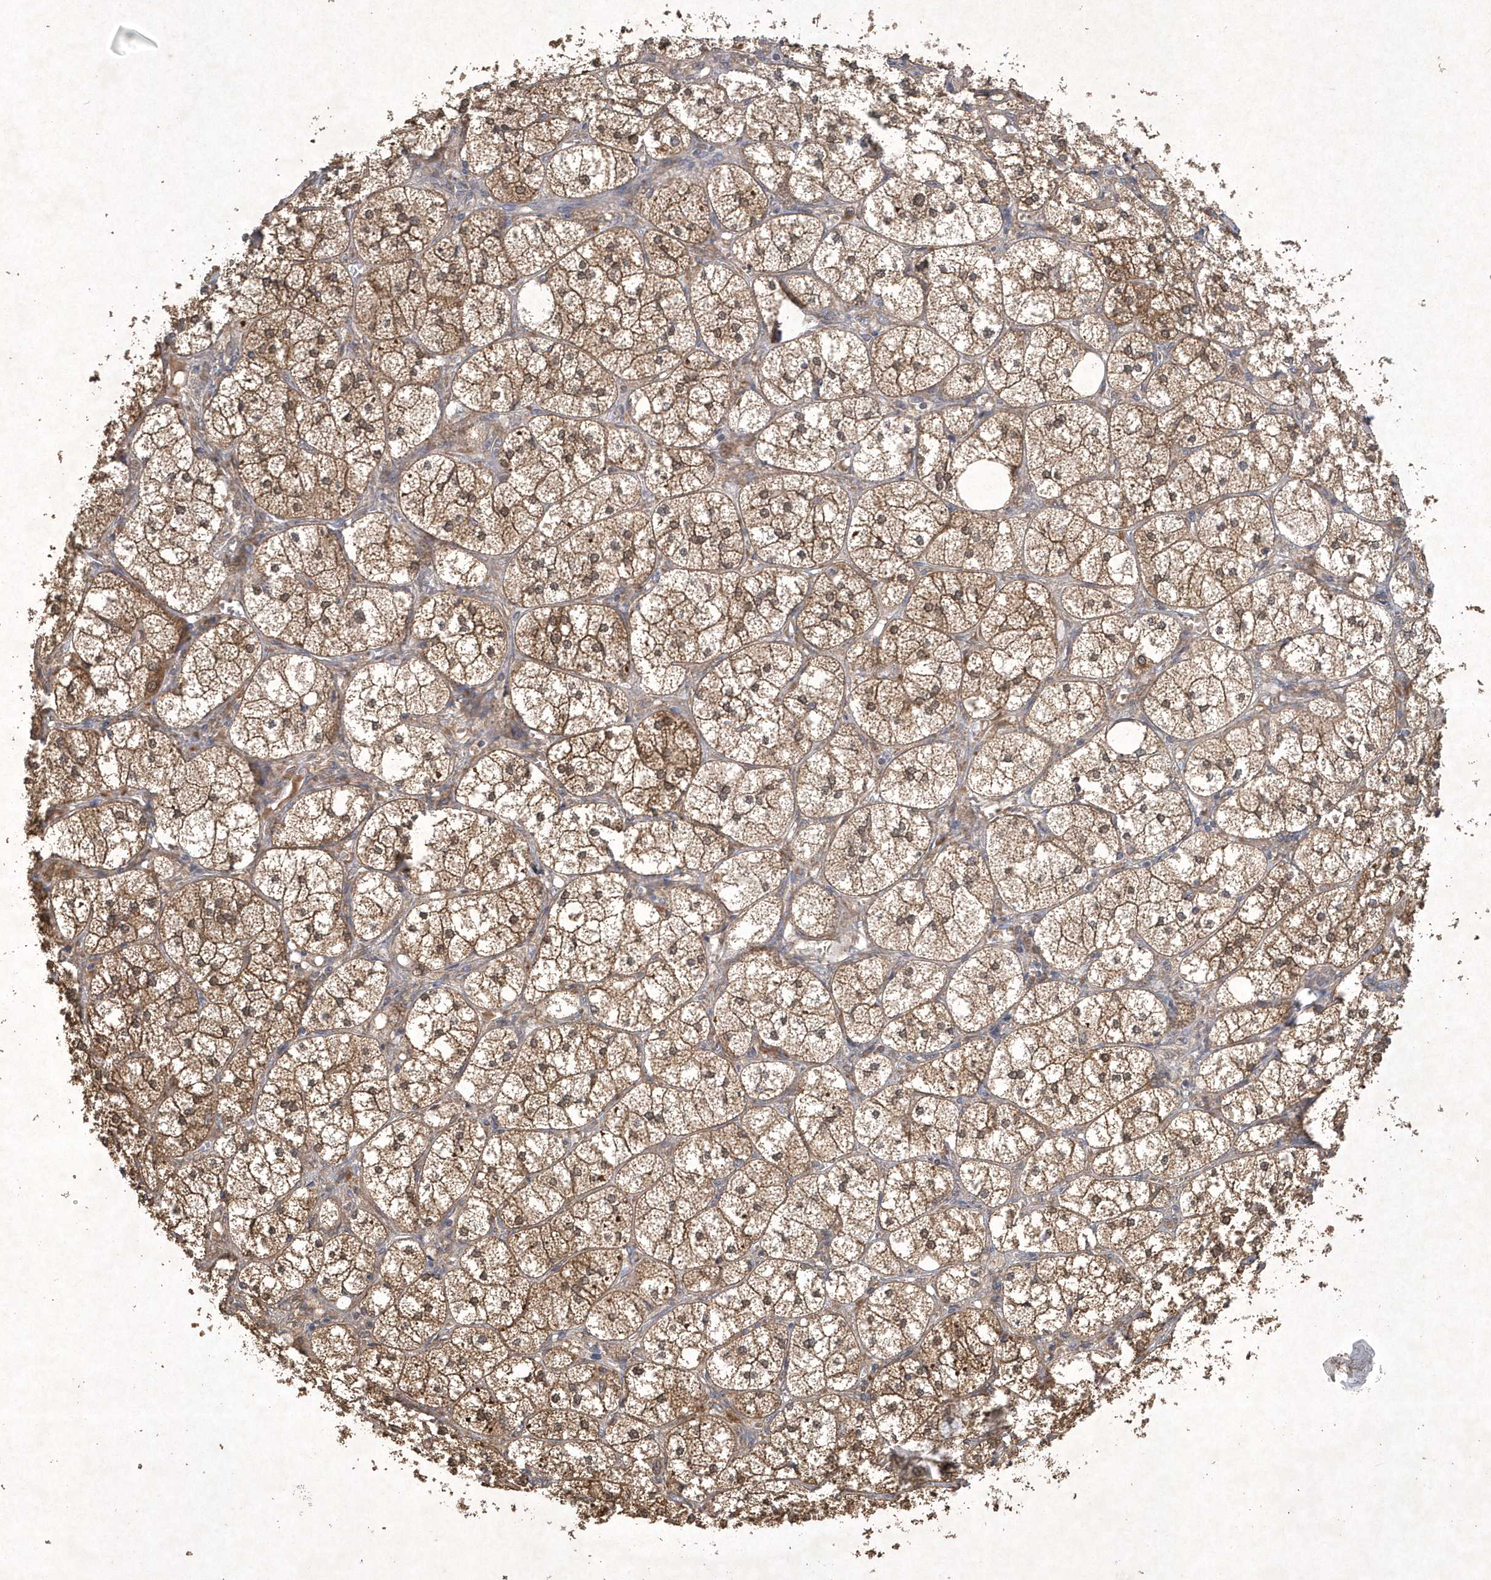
{"staining": {"intensity": "moderate", "quantity": ">75%", "location": "cytoplasmic/membranous"}, "tissue": "adrenal gland", "cell_type": "Glandular cells", "image_type": "normal", "snomed": [{"axis": "morphology", "description": "Normal tissue, NOS"}, {"axis": "topography", "description": "Adrenal gland"}], "caption": "This photomicrograph displays unremarkable adrenal gland stained with IHC to label a protein in brown. The cytoplasmic/membranous of glandular cells show moderate positivity for the protein. Nuclei are counter-stained blue.", "gene": "AKR7A2", "patient": {"sex": "female", "age": 61}}